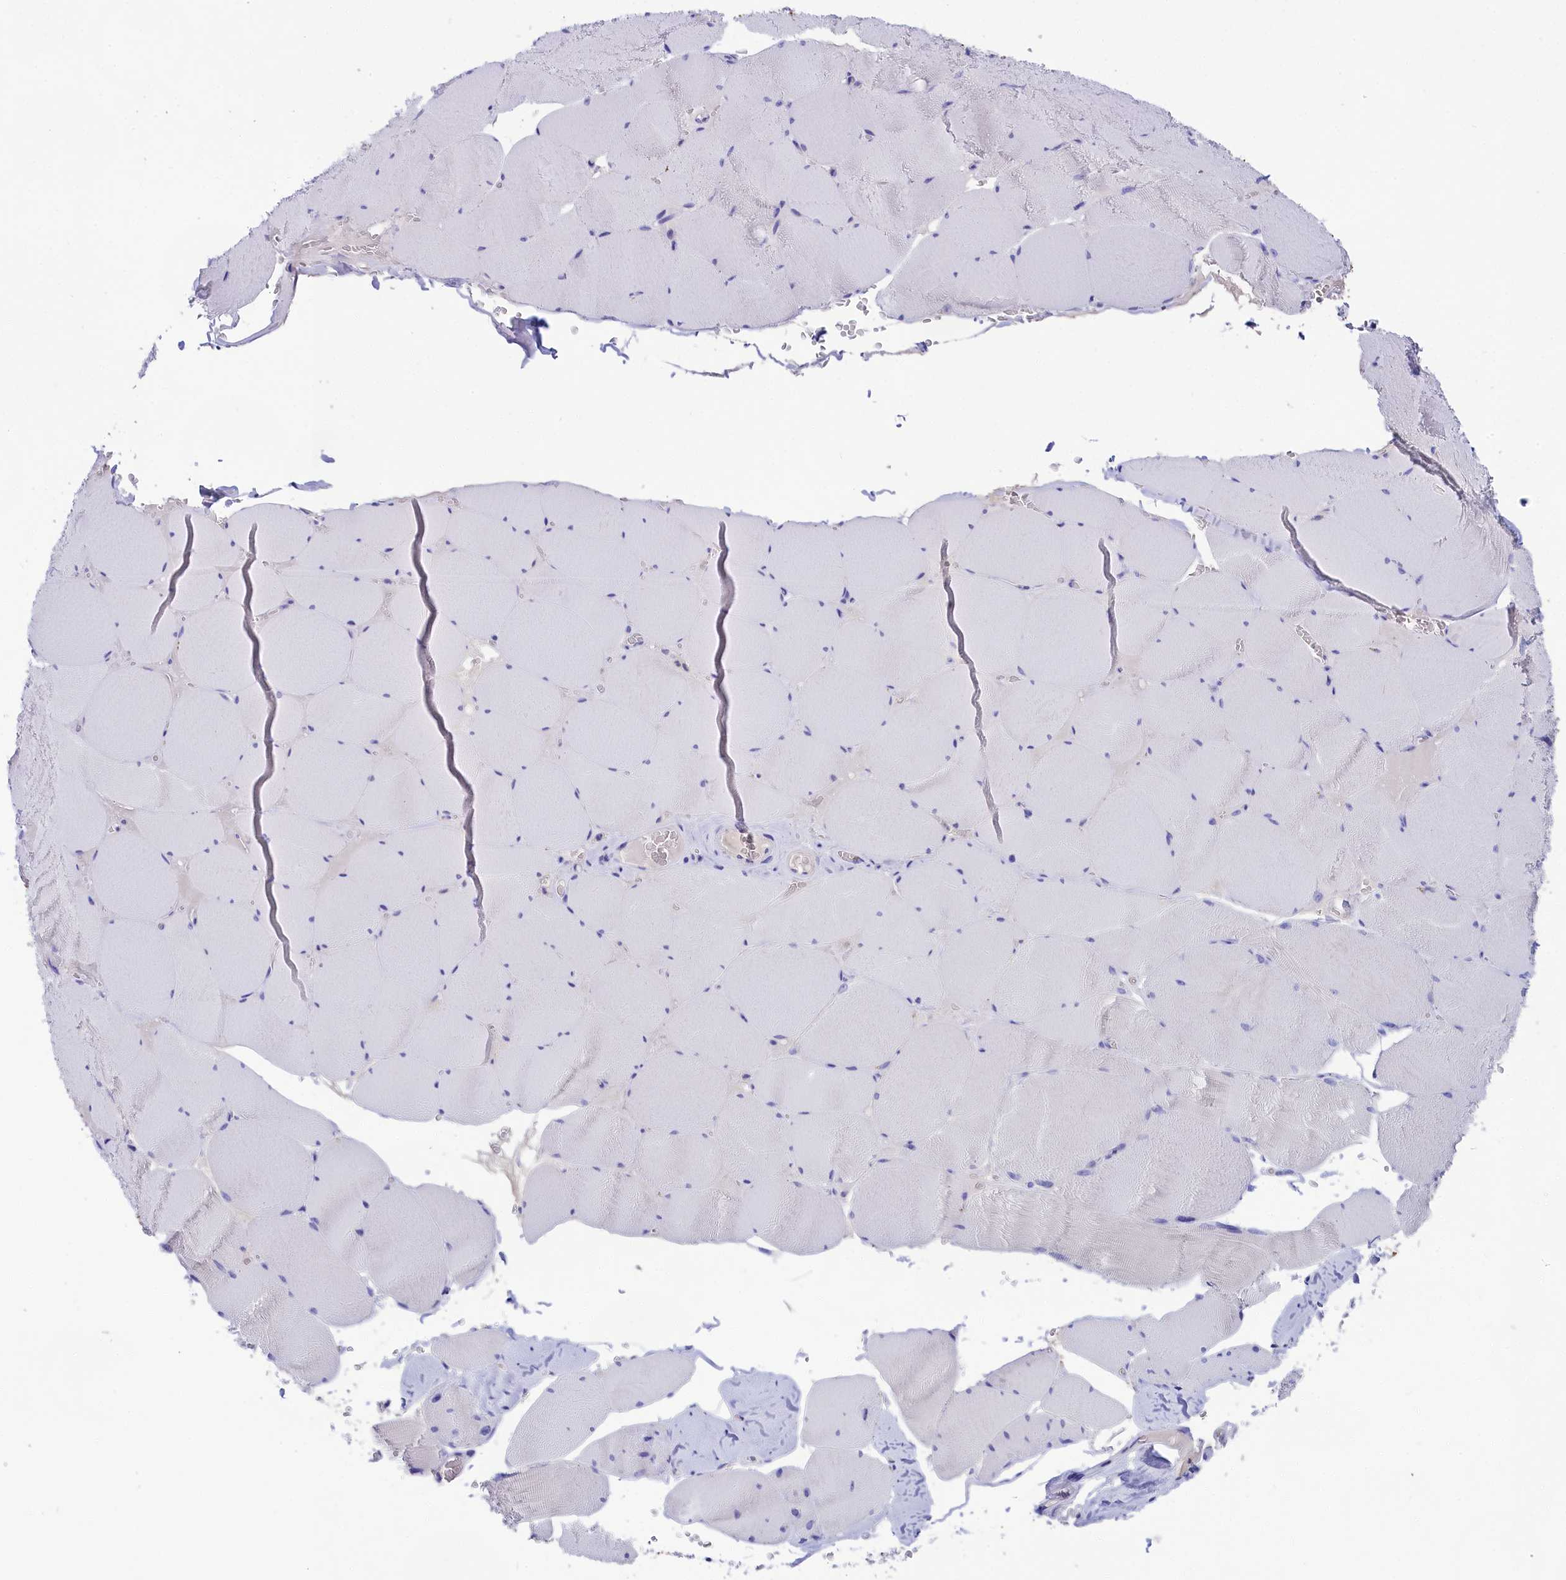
{"staining": {"intensity": "negative", "quantity": "none", "location": "none"}, "tissue": "skeletal muscle", "cell_type": "Myocytes", "image_type": "normal", "snomed": [{"axis": "morphology", "description": "Normal tissue, NOS"}, {"axis": "topography", "description": "Skeletal muscle"}, {"axis": "topography", "description": "Head-Neck"}], "caption": "High power microscopy micrograph of an IHC photomicrograph of unremarkable skeletal muscle, revealing no significant positivity in myocytes. (DAB immunohistochemistry with hematoxylin counter stain).", "gene": "SULT2A1", "patient": {"sex": "male", "age": 66}}